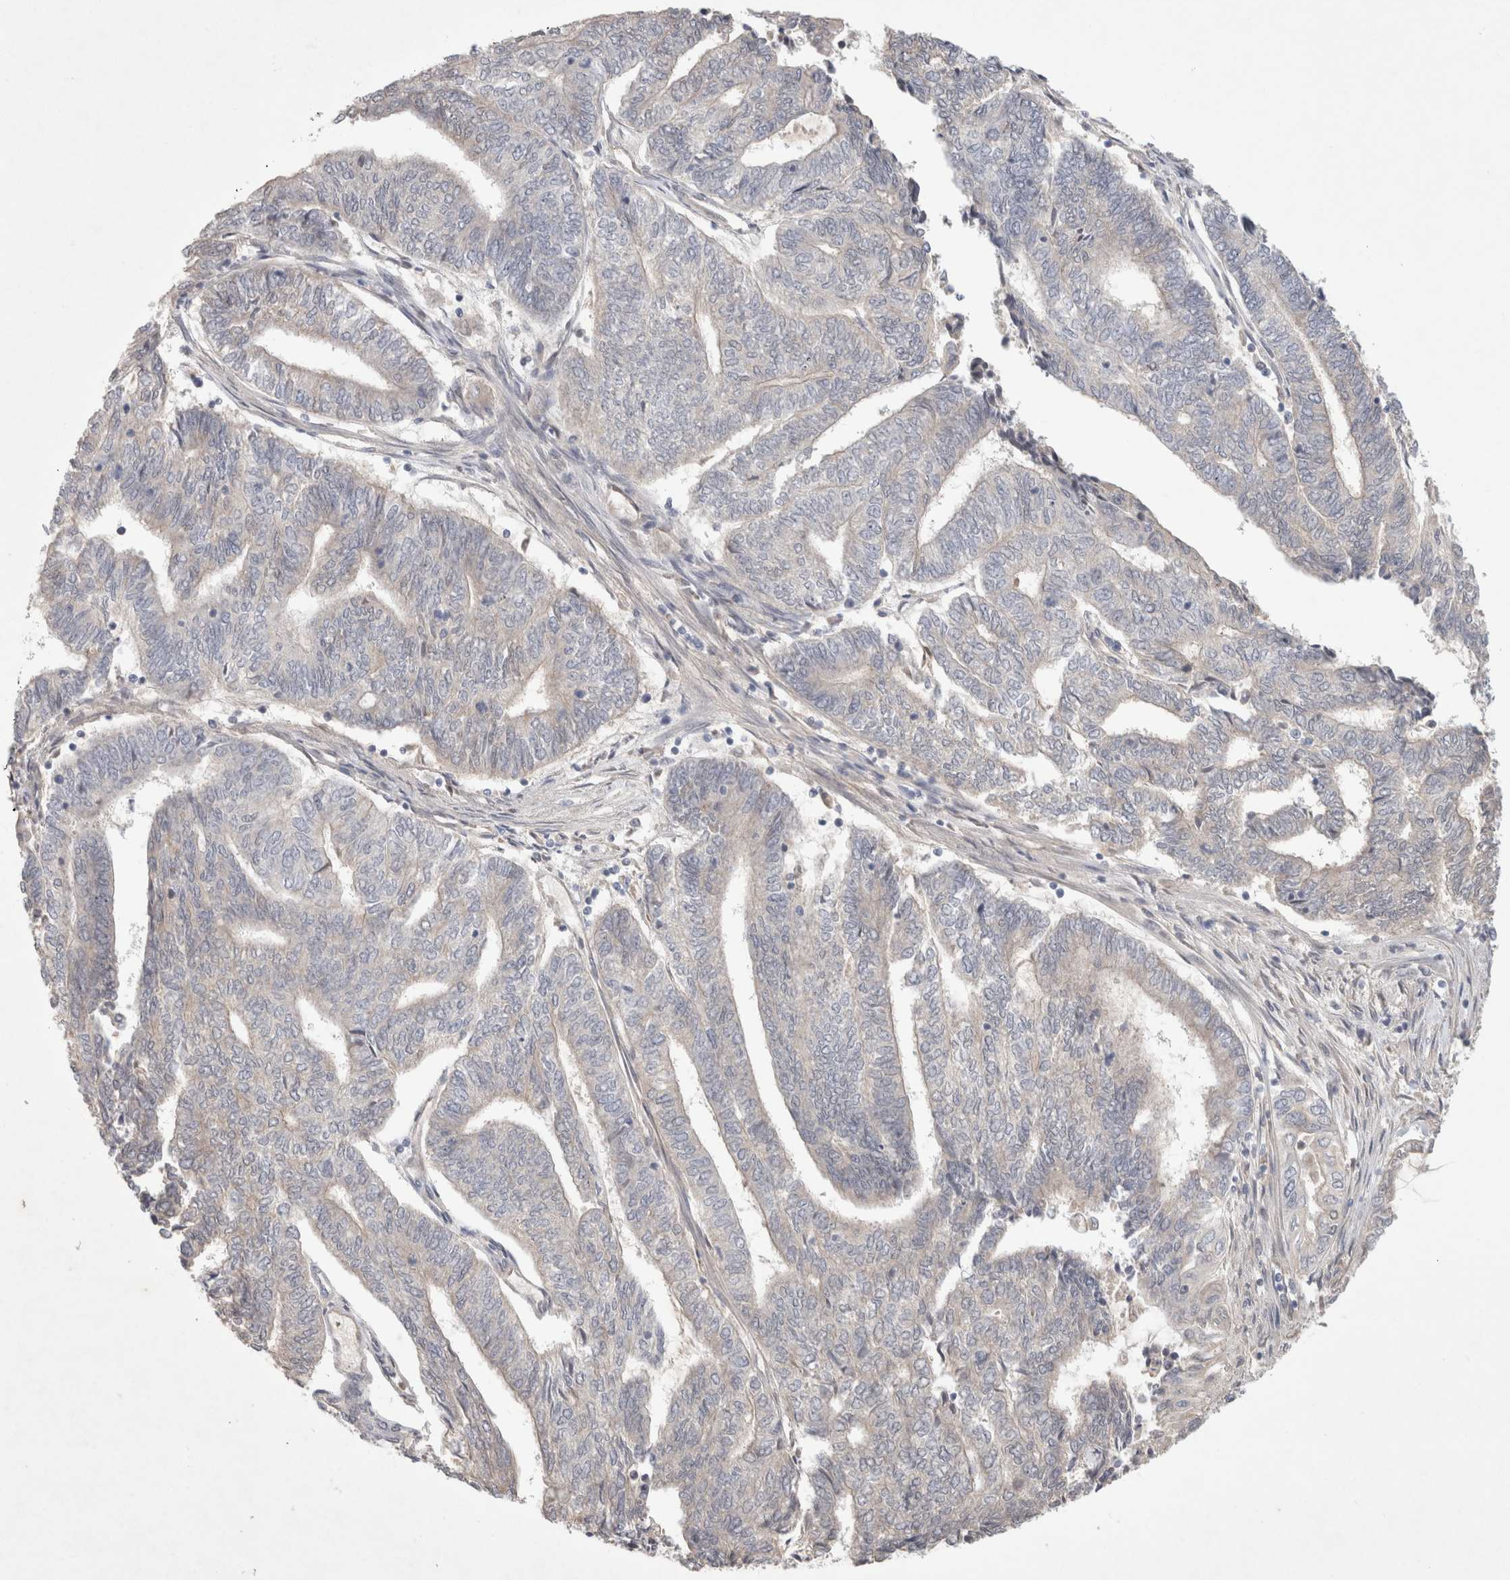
{"staining": {"intensity": "negative", "quantity": "none", "location": "none"}, "tissue": "endometrial cancer", "cell_type": "Tumor cells", "image_type": "cancer", "snomed": [{"axis": "morphology", "description": "Adenocarcinoma, NOS"}, {"axis": "topography", "description": "Uterus"}, {"axis": "topography", "description": "Endometrium"}], "caption": "Image shows no significant protein positivity in tumor cells of endometrial adenocarcinoma.", "gene": "RASAL2", "patient": {"sex": "female", "age": 70}}